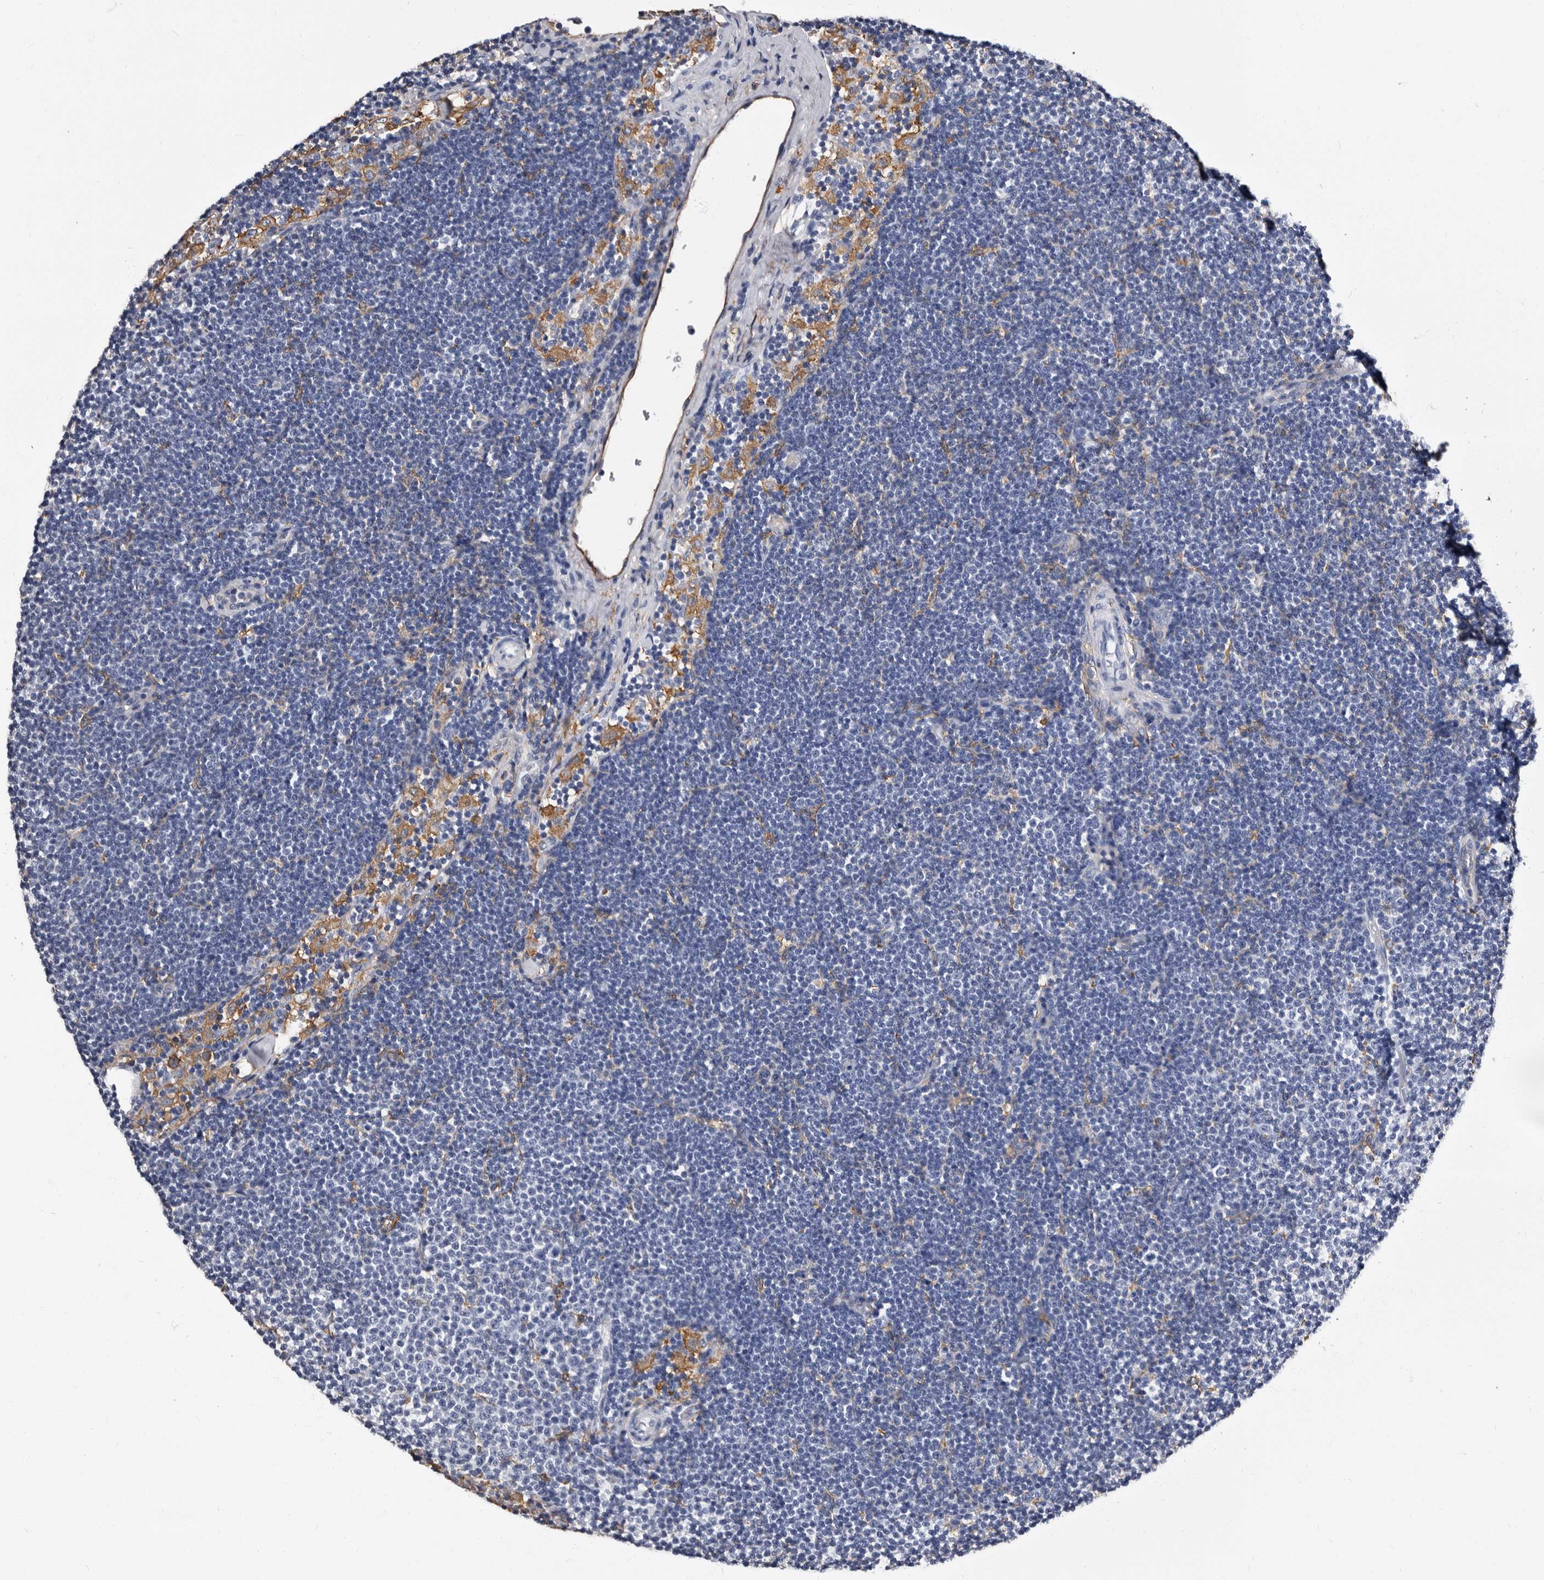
{"staining": {"intensity": "negative", "quantity": "none", "location": "none"}, "tissue": "lymphoma", "cell_type": "Tumor cells", "image_type": "cancer", "snomed": [{"axis": "morphology", "description": "Malignant lymphoma, non-Hodgkin's type, Low grade"}, {"axis": "topography", "description": "Lymph node"}], "caption": "Tumor cells are negative for protein expression in human lymphoma.", "gene": "EPB41L3", "patient": {"sex": "female", "age": 53}}